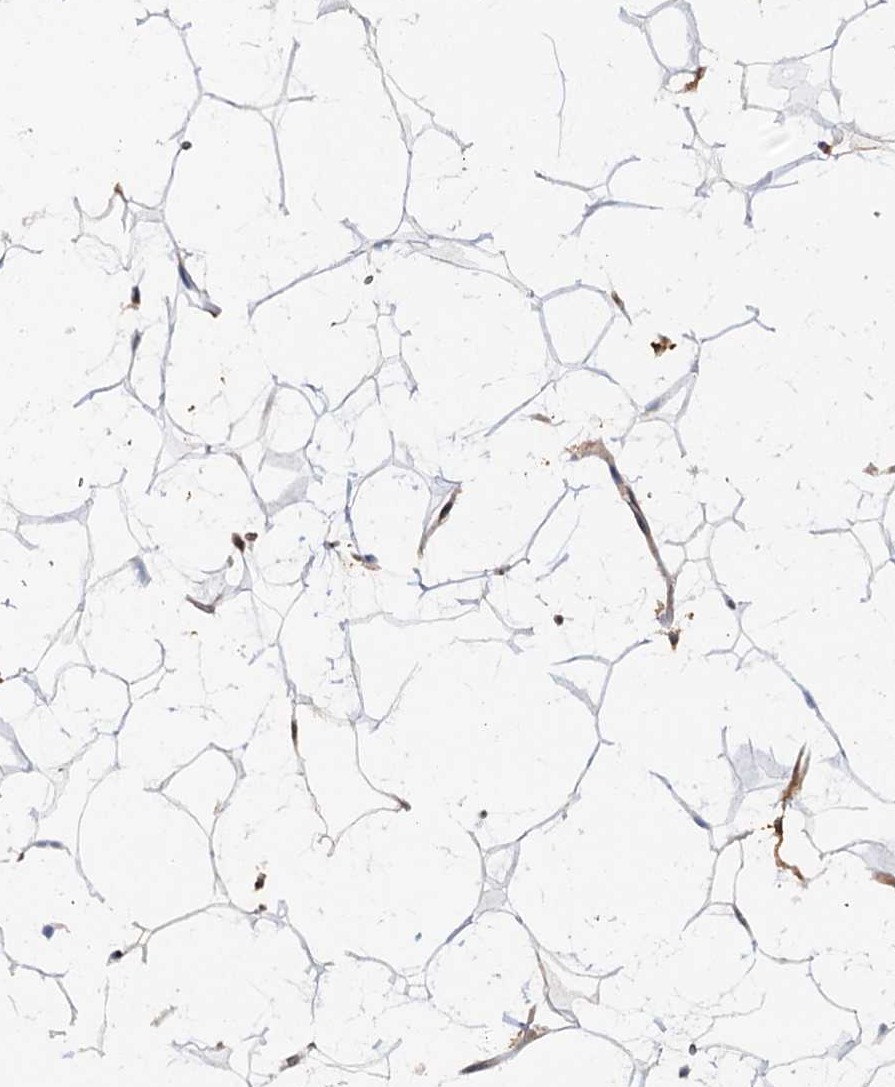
{"staining": {"intensity": "moderate", "quantity": ">75%", "location": "cytoplasmic/membranous"}, "tissue": "adipose tissue", "cell_type": "Adipocytes", "image_type": "normal", "snomed": [{"axis": "morphology", "description": "Normal tissue, NOS"}, {"axis": "topography", "description": "Breast"}], "caption": "The immunohistochemical stain labels moderate cytoplasmic/membranous positivity in adipocytes of normal adipose tissue.", "gene": "IL17RD", "patient": {"sex": "female", "age": 26}}